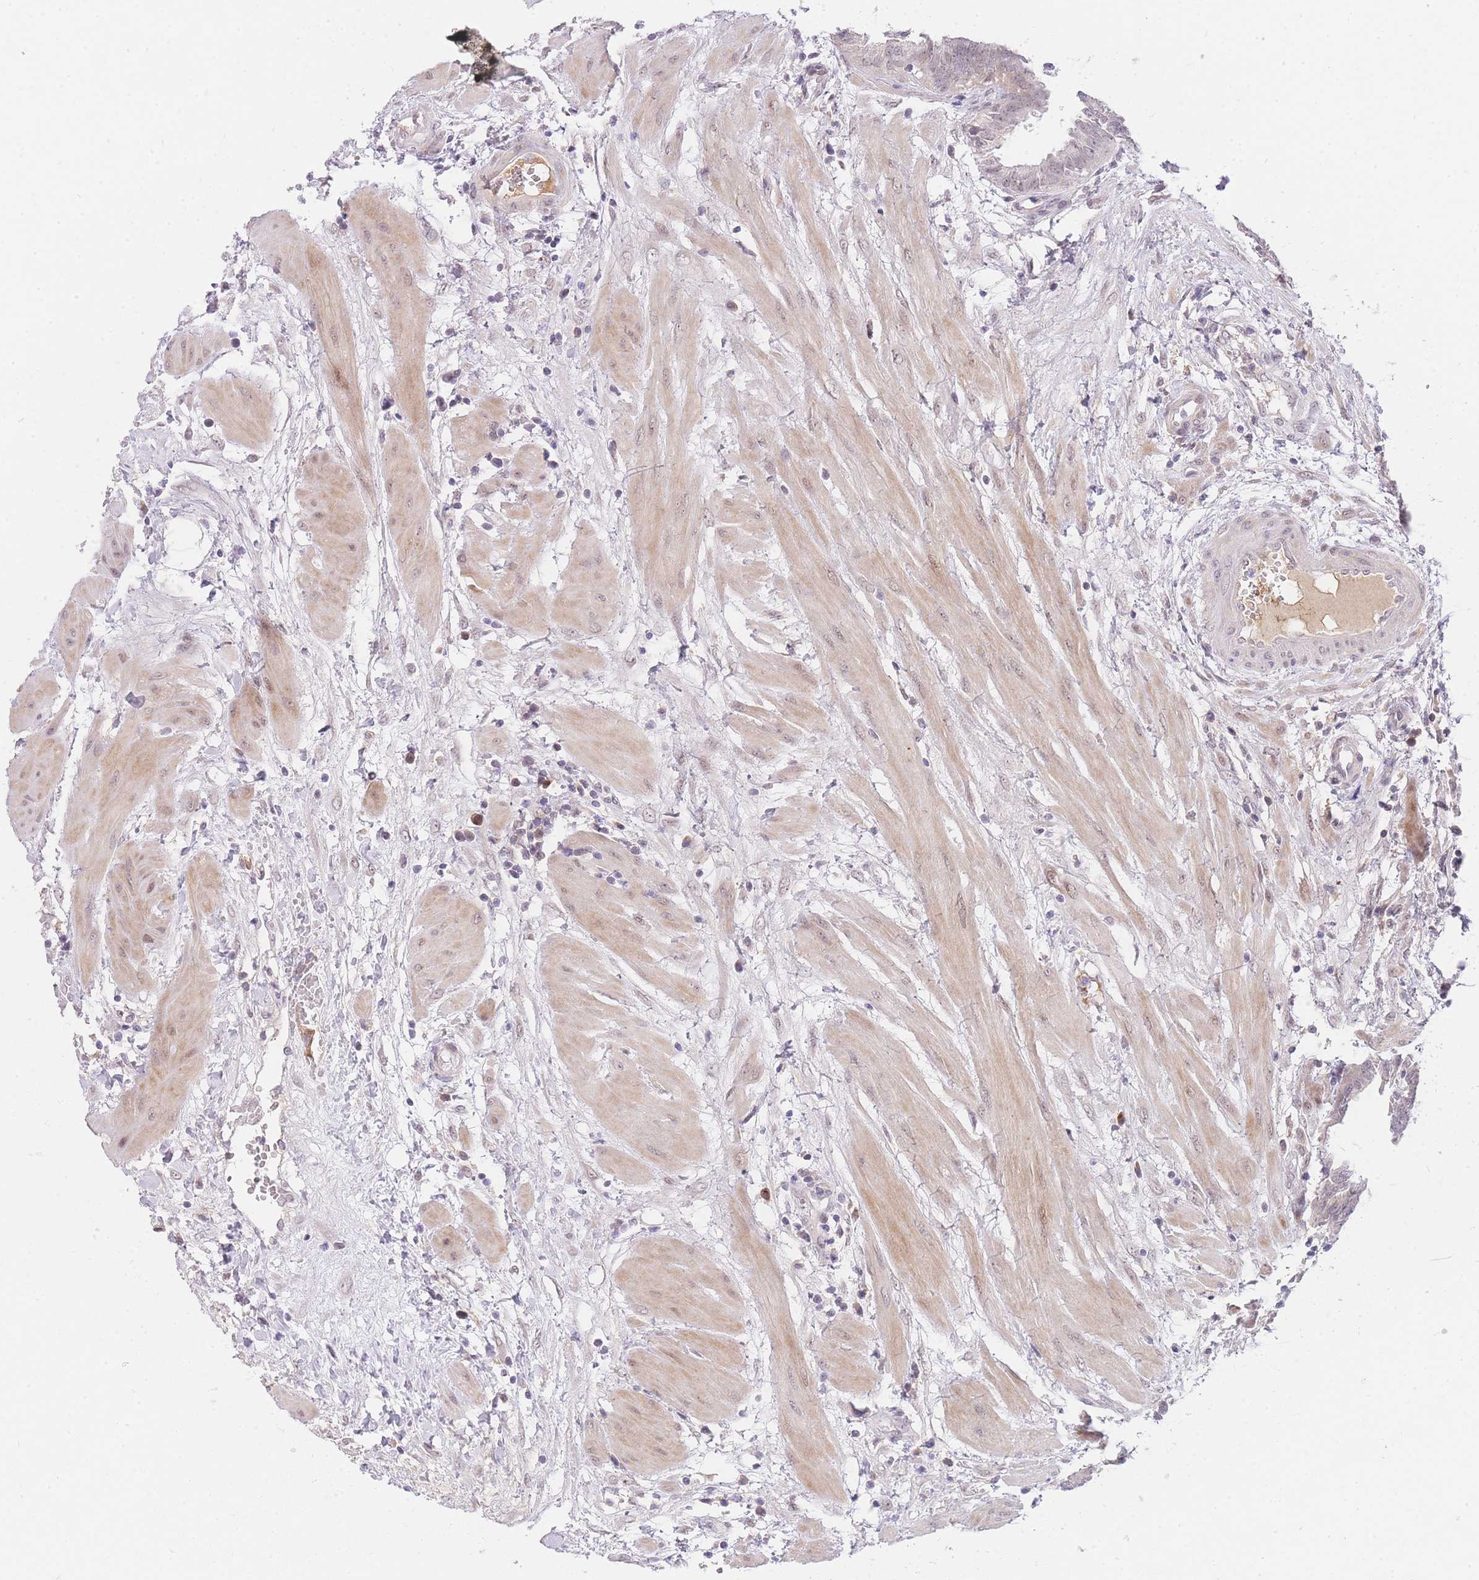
{"staining": {"intensity": "weak", "quantity": "<25%", "location": "nuclear"}, "tissue": "fallopian tube", "cell_type": "Glandular cells", "image_type": "normal", "snomed": [{"axis": "morphology", "description": "Normal tissue, NOS"}, {"axis": "topography", "description": "Fallopian tube"}, {"axis": "topography", "description": "Placenta"}], "caption": "Image shows no significant protein positivity in glandular cells of unremarkable fallopian tube. Nuclei are stained in blue.", "gene": "SLC25A33", "patient": {"sex": "female", "age": 32}}